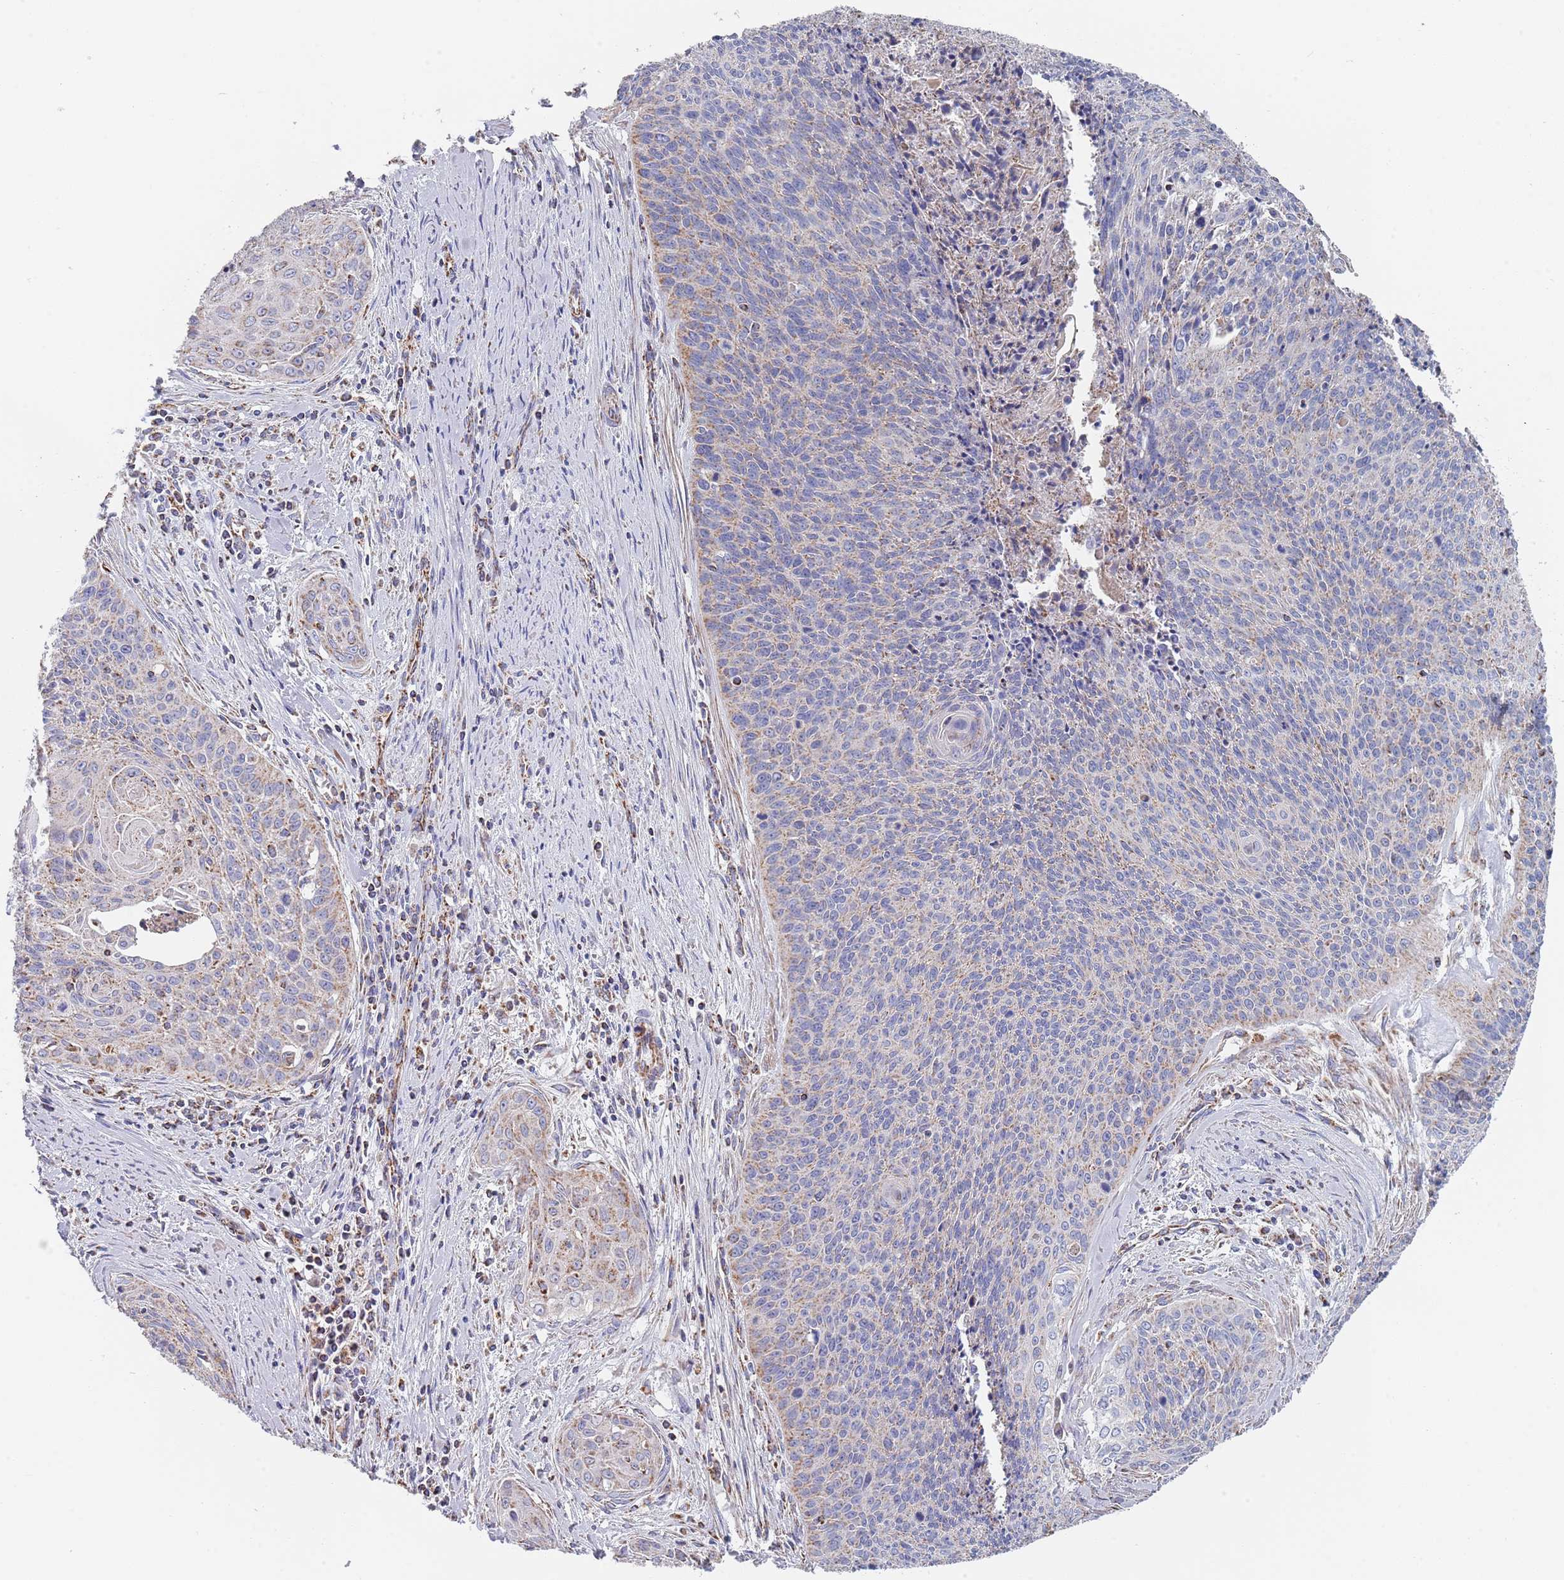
{"staining": {"intensity": "weak", "quantity": "25%-75%", "location": "cytoplasmic/membranous"}, "tissue": "cervical cancer", "cell_type": "Tumor cells", "image_type": "cancer", "snomed": [{"axis": "morphology", "description": "Squamous cell carcinoma, NOS"}, {"axis": "topography", "description": "Cervix"}], "caption": "About 25%-75% of tumor cells in cervical cancer (squamous cell carcinoma) display weak cytoplasmic/membranous protein staining as visualized by brown immunohistochemical staining.", "gene": "PGP", "patient": {"sex": "female", "age": 55}}